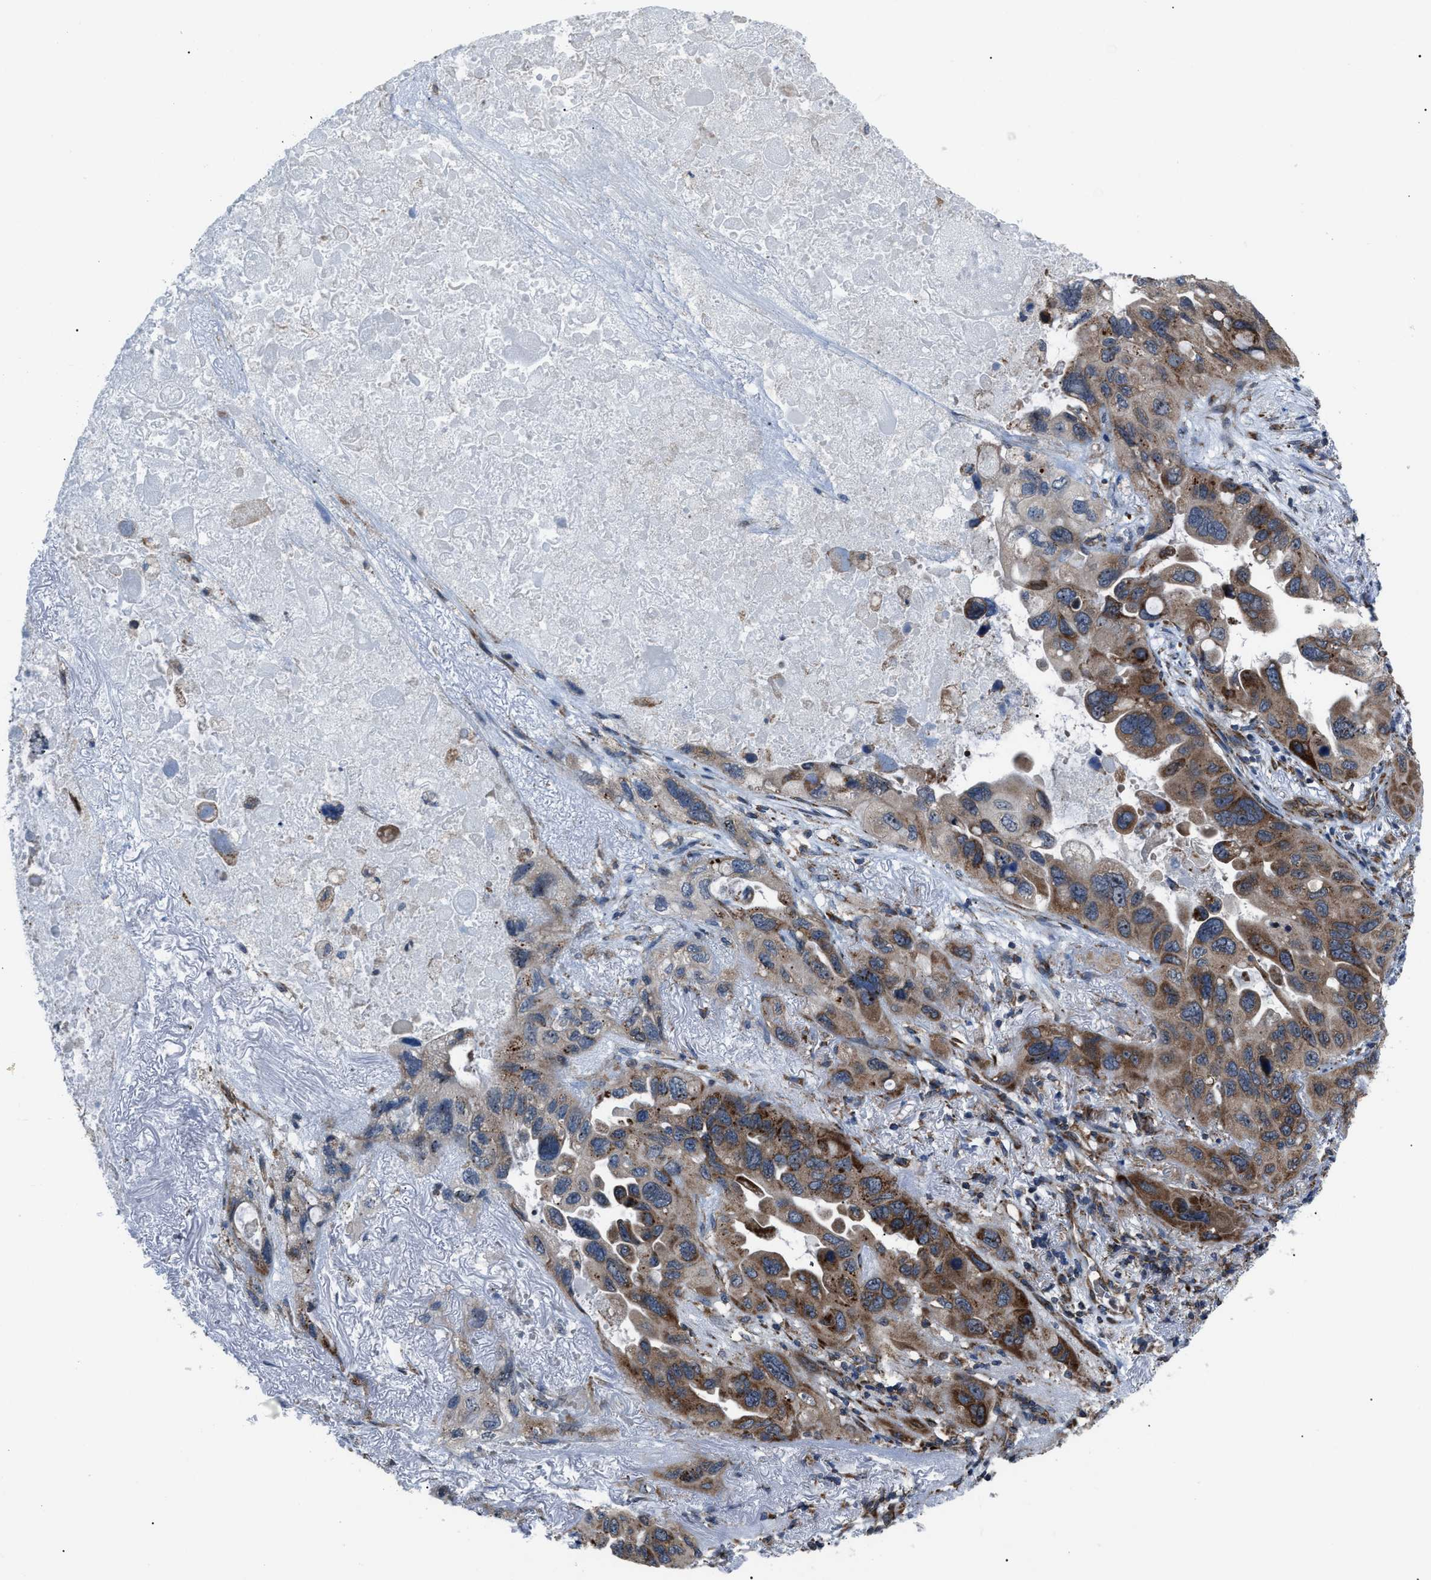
{"staining": {"intensity": "moderate", "quantity": ">75%", "location": "cytoplasmic/membranous"}, "tissue": "lung cancer", "cell_type": "Tumor cells", "image_type": "cancer", "snomed": [{"axis": "morphology", "description": "Squamous cell carcinoma, NOS"}, {"axis": "topography", "description": "Lung"}], "caption": "This photomicrograph shows squamous cell carcinoma (lung) stained with immunohistochemistry to label a protein in brown. The cytoplasmic/membranous of tumor cells show moderate positivity for the protein. Nuclei are counter-stained blue.", "gene": "AGO2", "patient": {"sex": "female", "age": 73}}